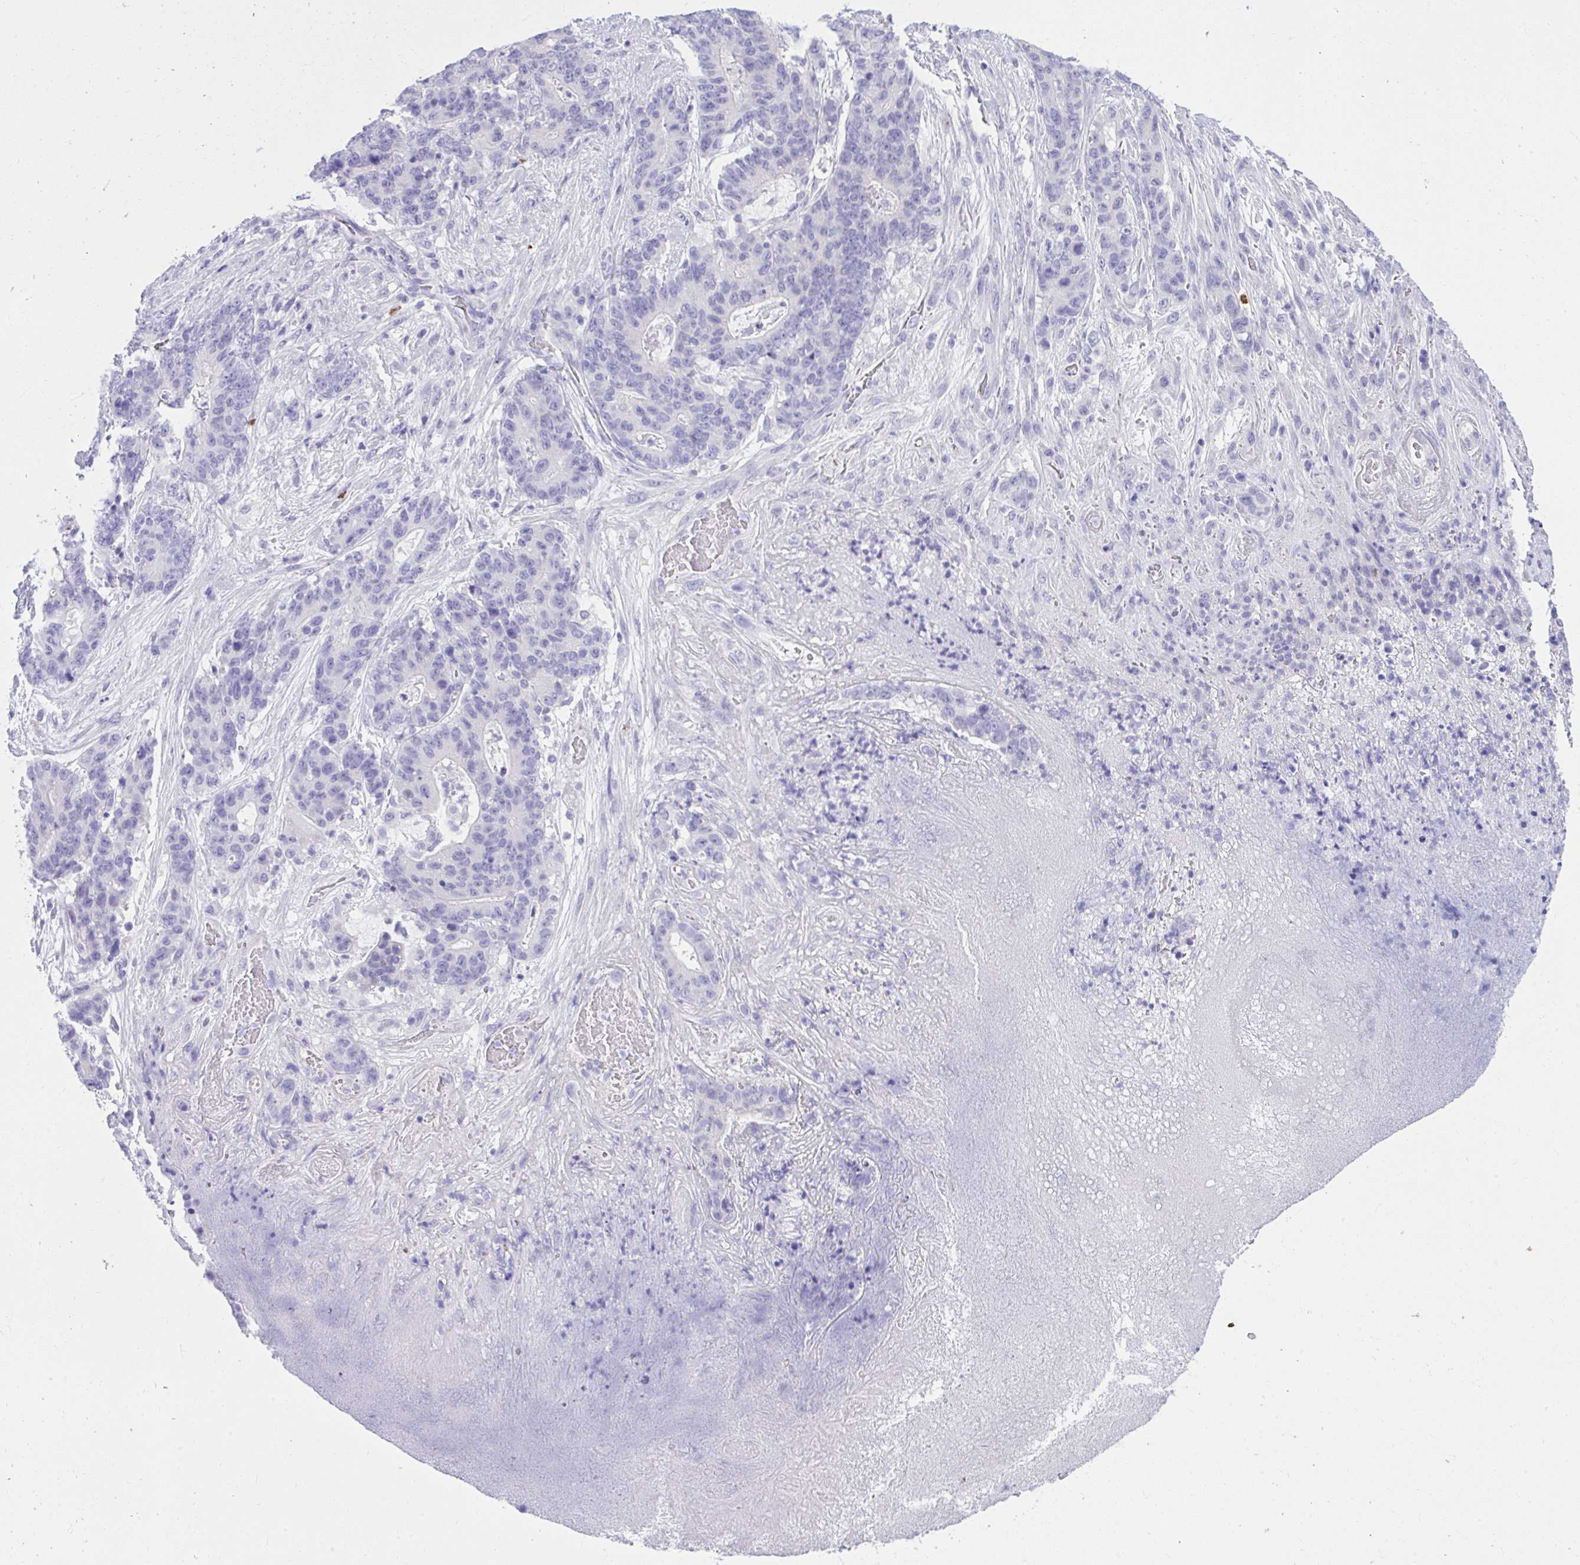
{"staining": {"intensity": "negative", "quantity": "none", "location": "none"}, "tissue": "stomach cancer", "cell_type": "Tumor cells", "image_type": "cancer", "snomed": [{"axis": "morphology", "description": "Normal tissue, NOS"}, {"axis": "morphology", "description": "Adenocarcinoma, NOS"}, {"axis": "topography", "description": "Stomach"}], "caption": "Tumor cells show no significant protein expression in adenocarcinoma (stomach).", "gene": "PSD", "patient": {"sex": "female", "age": 64}}